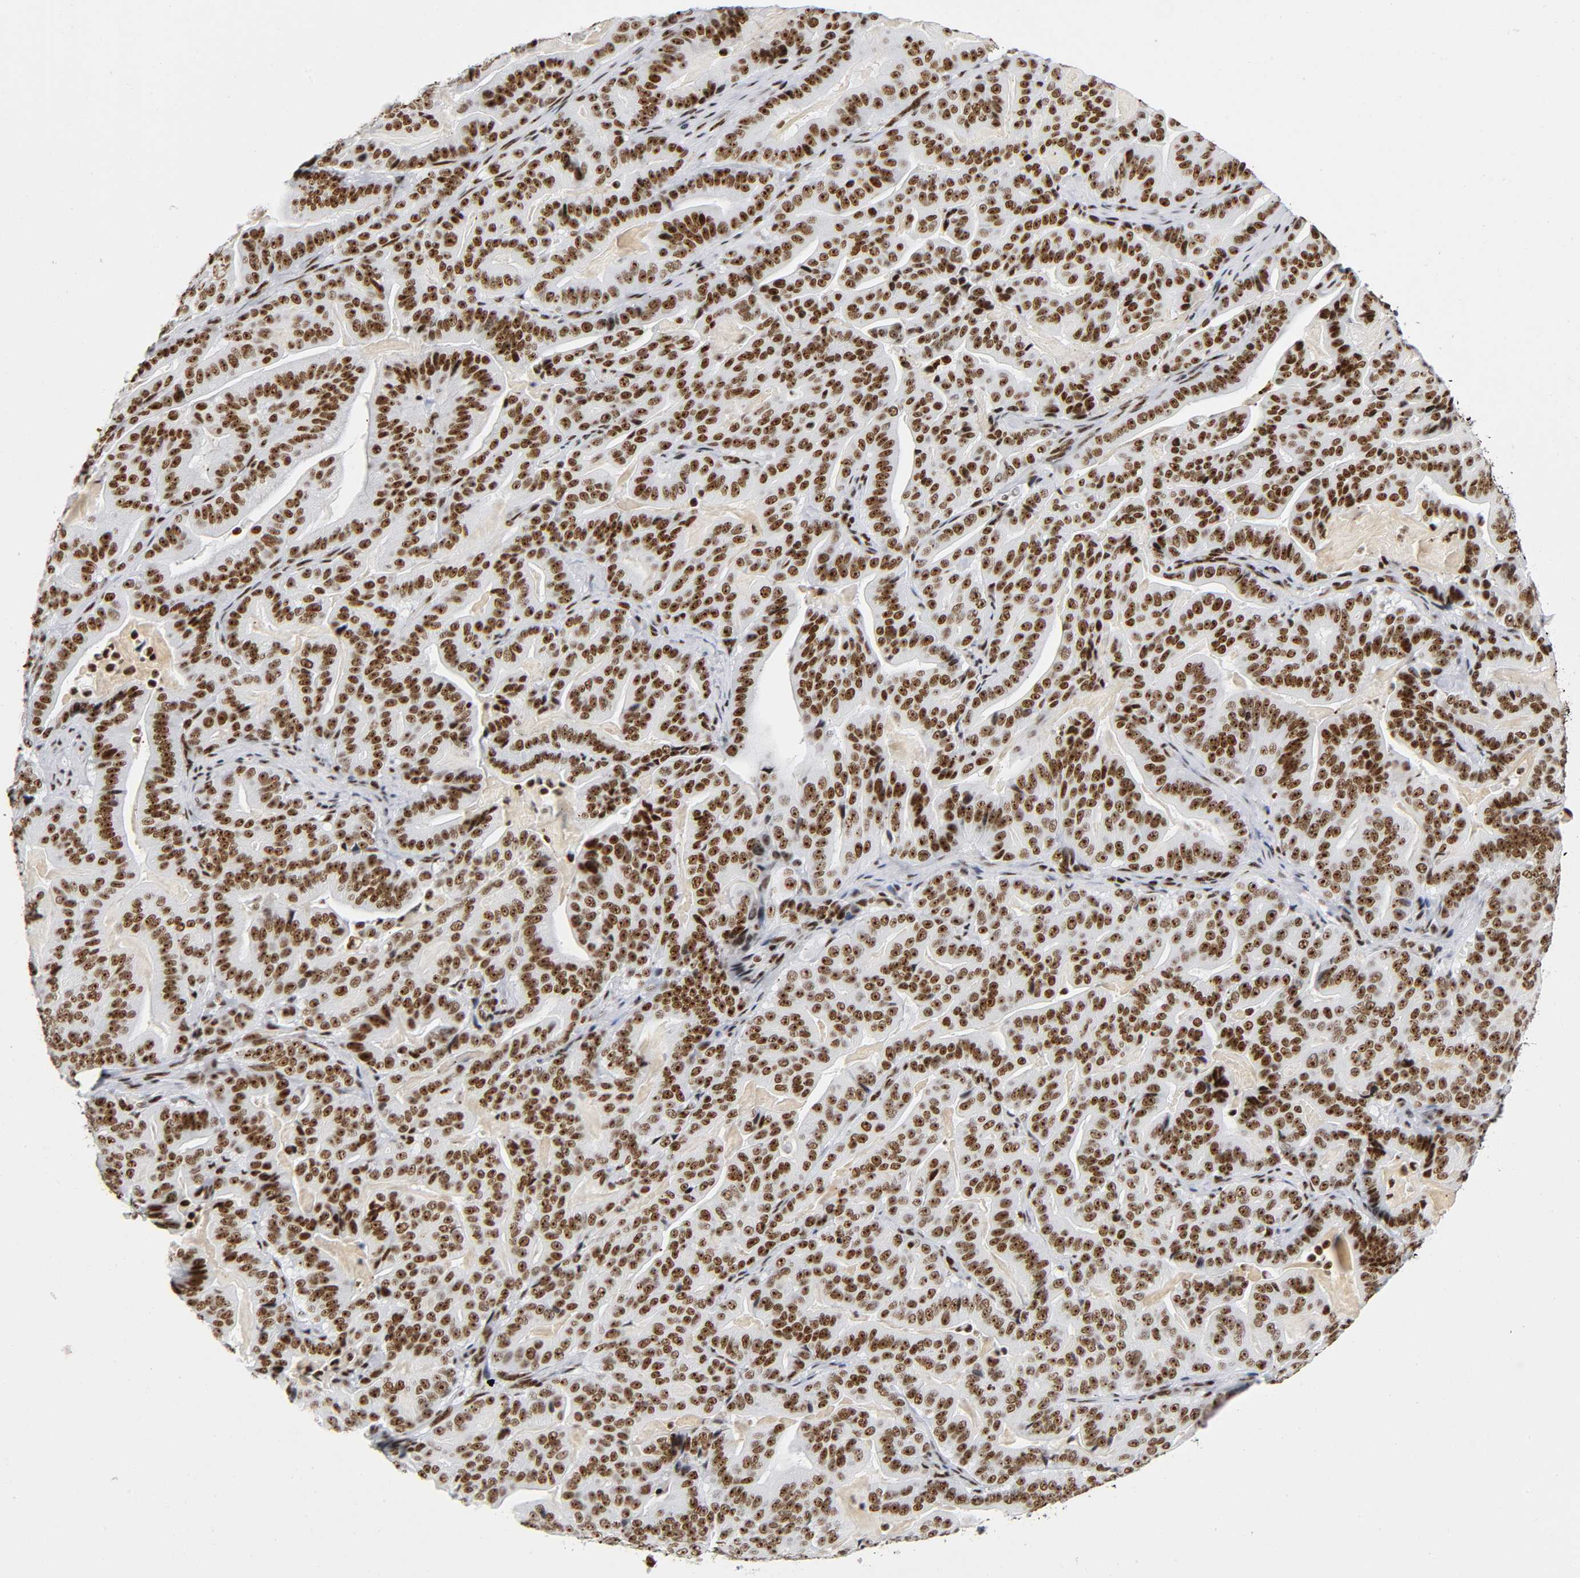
{"staining": {"intensity": "strong", "quantity": ">75%", "location": "nuclear"}, "tissue": "pancreatic cancer", "cell_type": "Tumor cells", "image_type": "cancer", "snomed": [{"axis": "morphology", "description": "Adenocarcinoma, NOS"}, {"axis": "topography", "description": "Pancreas"}], "caption": "Immunohistochemical staining of human pancreatic cancer (adenocarcinoma) reveals high levels of strong nuclear staining in approximately >75% of tumor cells.", "gene": "UBTF", "patient": {"sex": "male", "age": 63}}